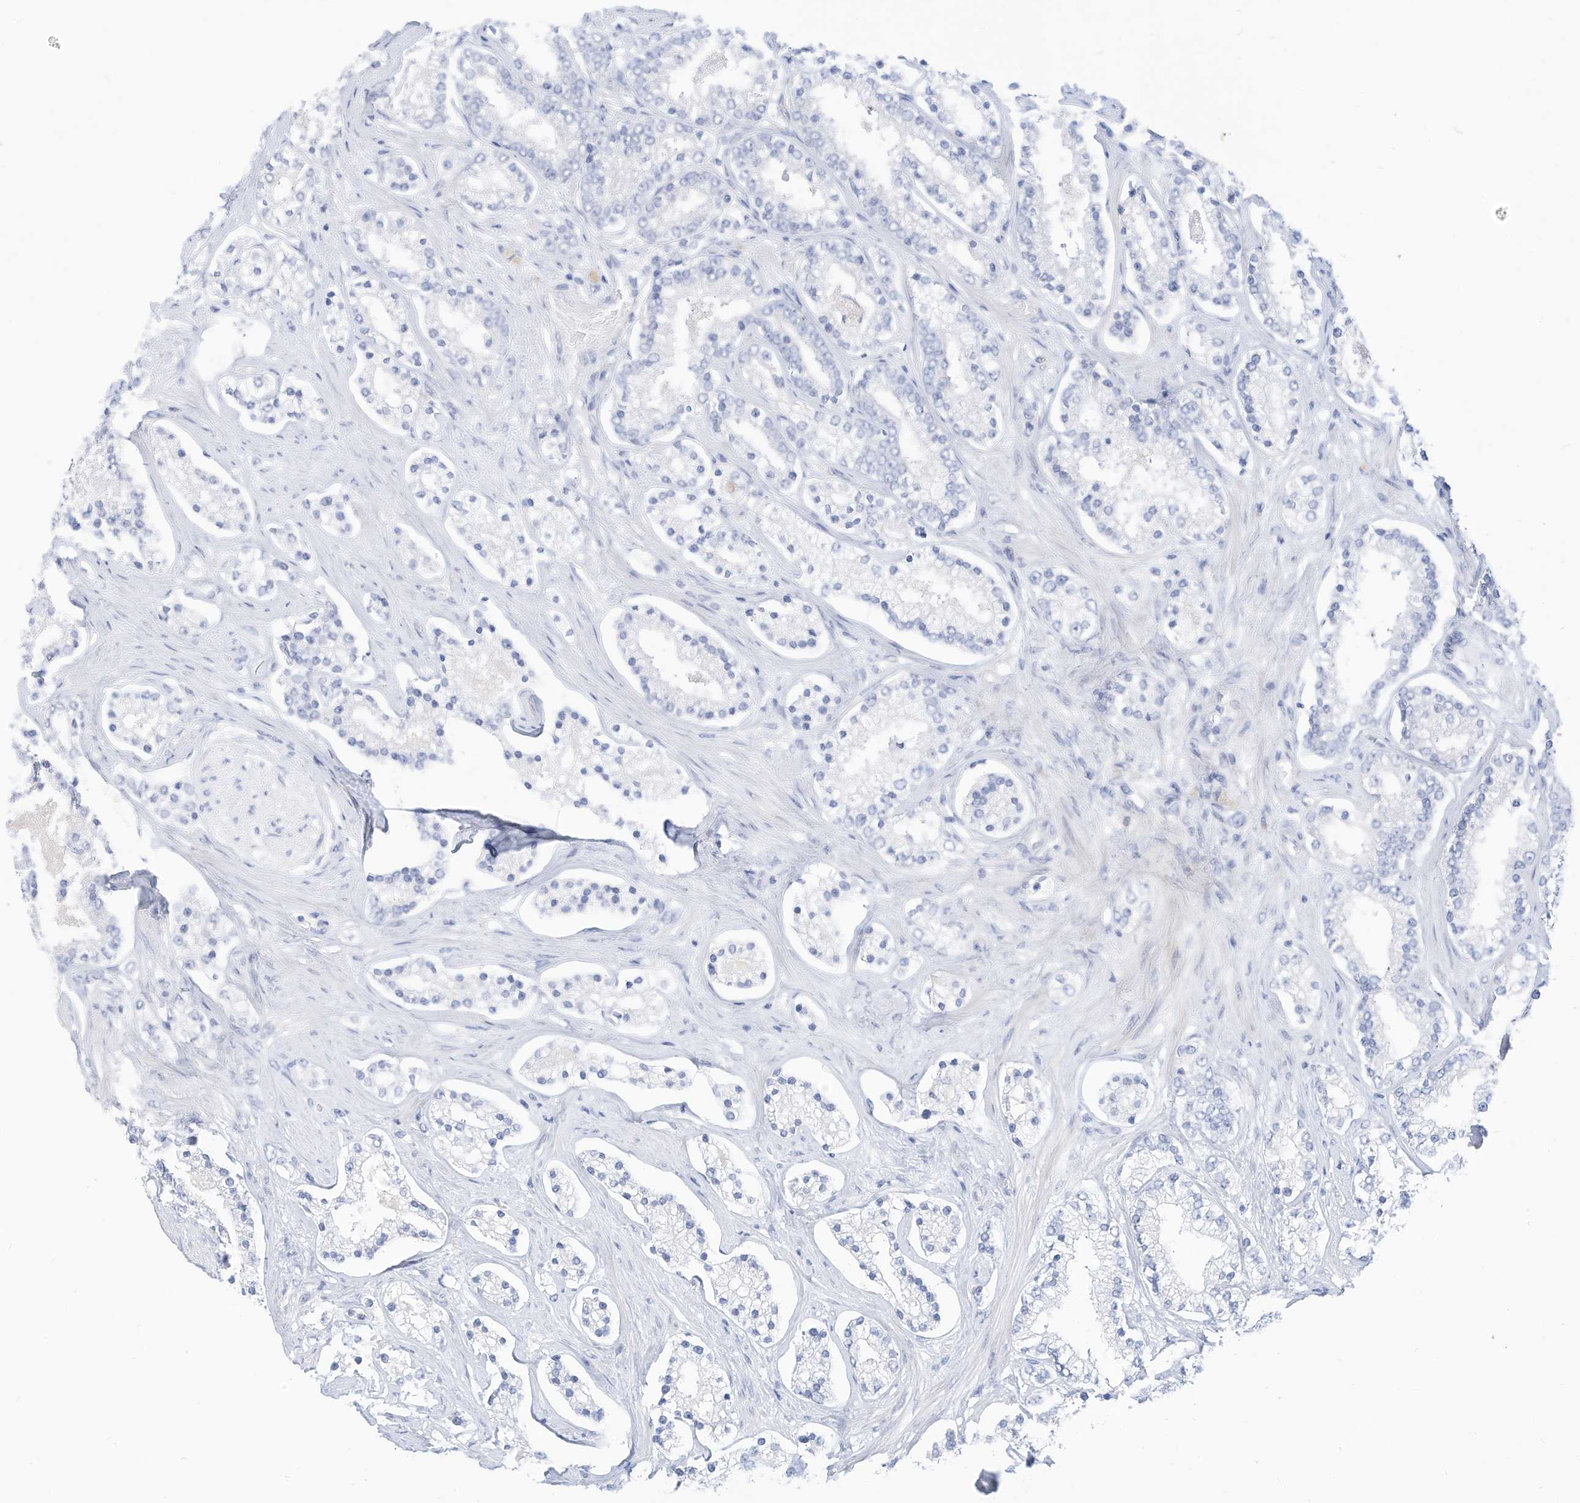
{"staining": {"intensity": "negative", "quantity": "none", "location": "none"}, "tissue": "prostate cancer", "cell_type": "Tumor cells", "image_type": "cancer", "snomed": [{"axis": "morphology", "description": "Normal tissue, NOS"}, {"axis": "morphology", "description": "Adenocarcinoma, High grade"}, {"axis": "topography", "description": "Prostate"}], "caption": "Immunohistochemistry (IHC) micrograph of prostate high-grade adenocarcinoma stained for a protein (brown), which reveals no expression in tumor cells.", "gene": "SPOCD1", "patient": {"sex": "male", "age": 83}}